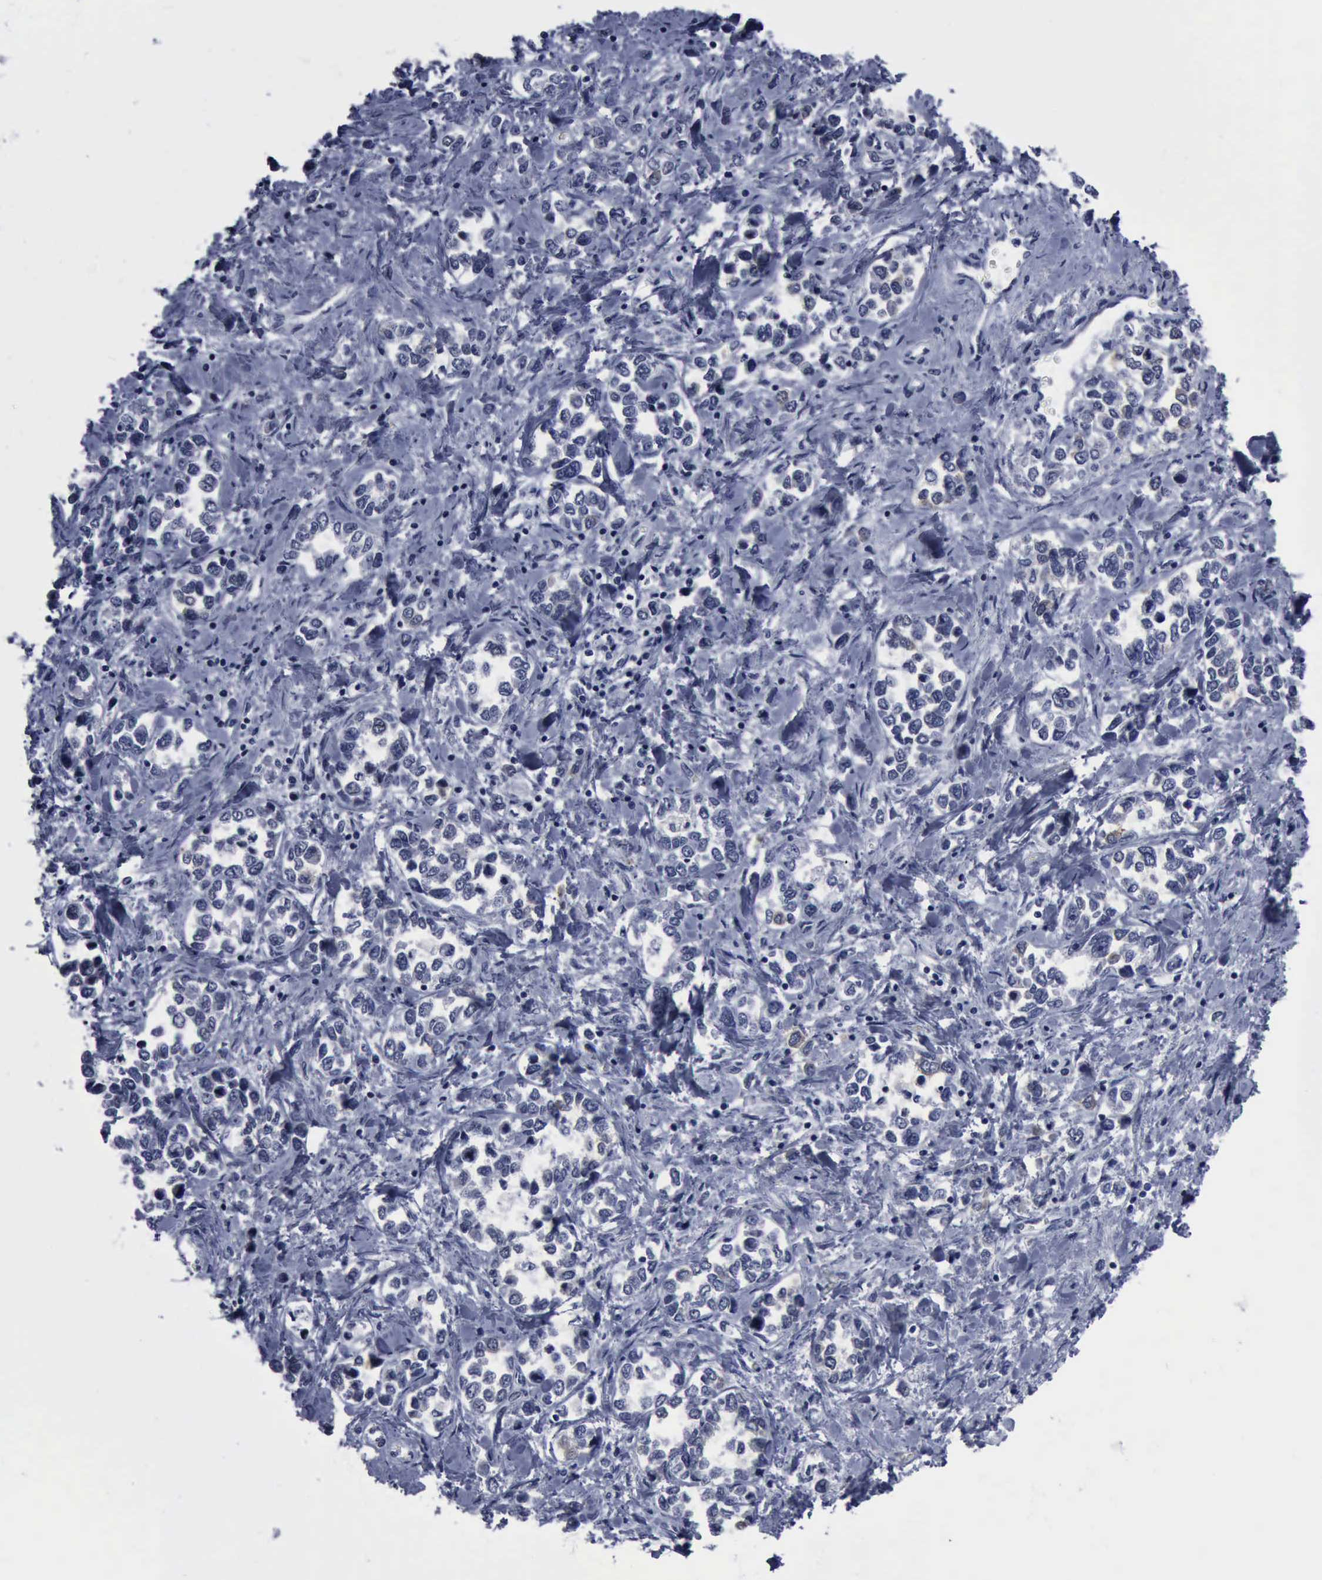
{"staining": {"intensity": "negative", "quantity": "none", "location": "none"}, "tissue": "stomach cancer", "cell_type": "Tumor cells", "image_type": "cancer", "snomed": [{"axis": "morphology", "description": "Adenocarcinoma, NOS"}, {"axis": "topography", "description": "Stomach, upper"}], "caption": "Tumor cells show no significant protein expression in stomach adenocarcinoma.", "gene": "BRD1", "patient": {"sex": "male", "age": 76}}